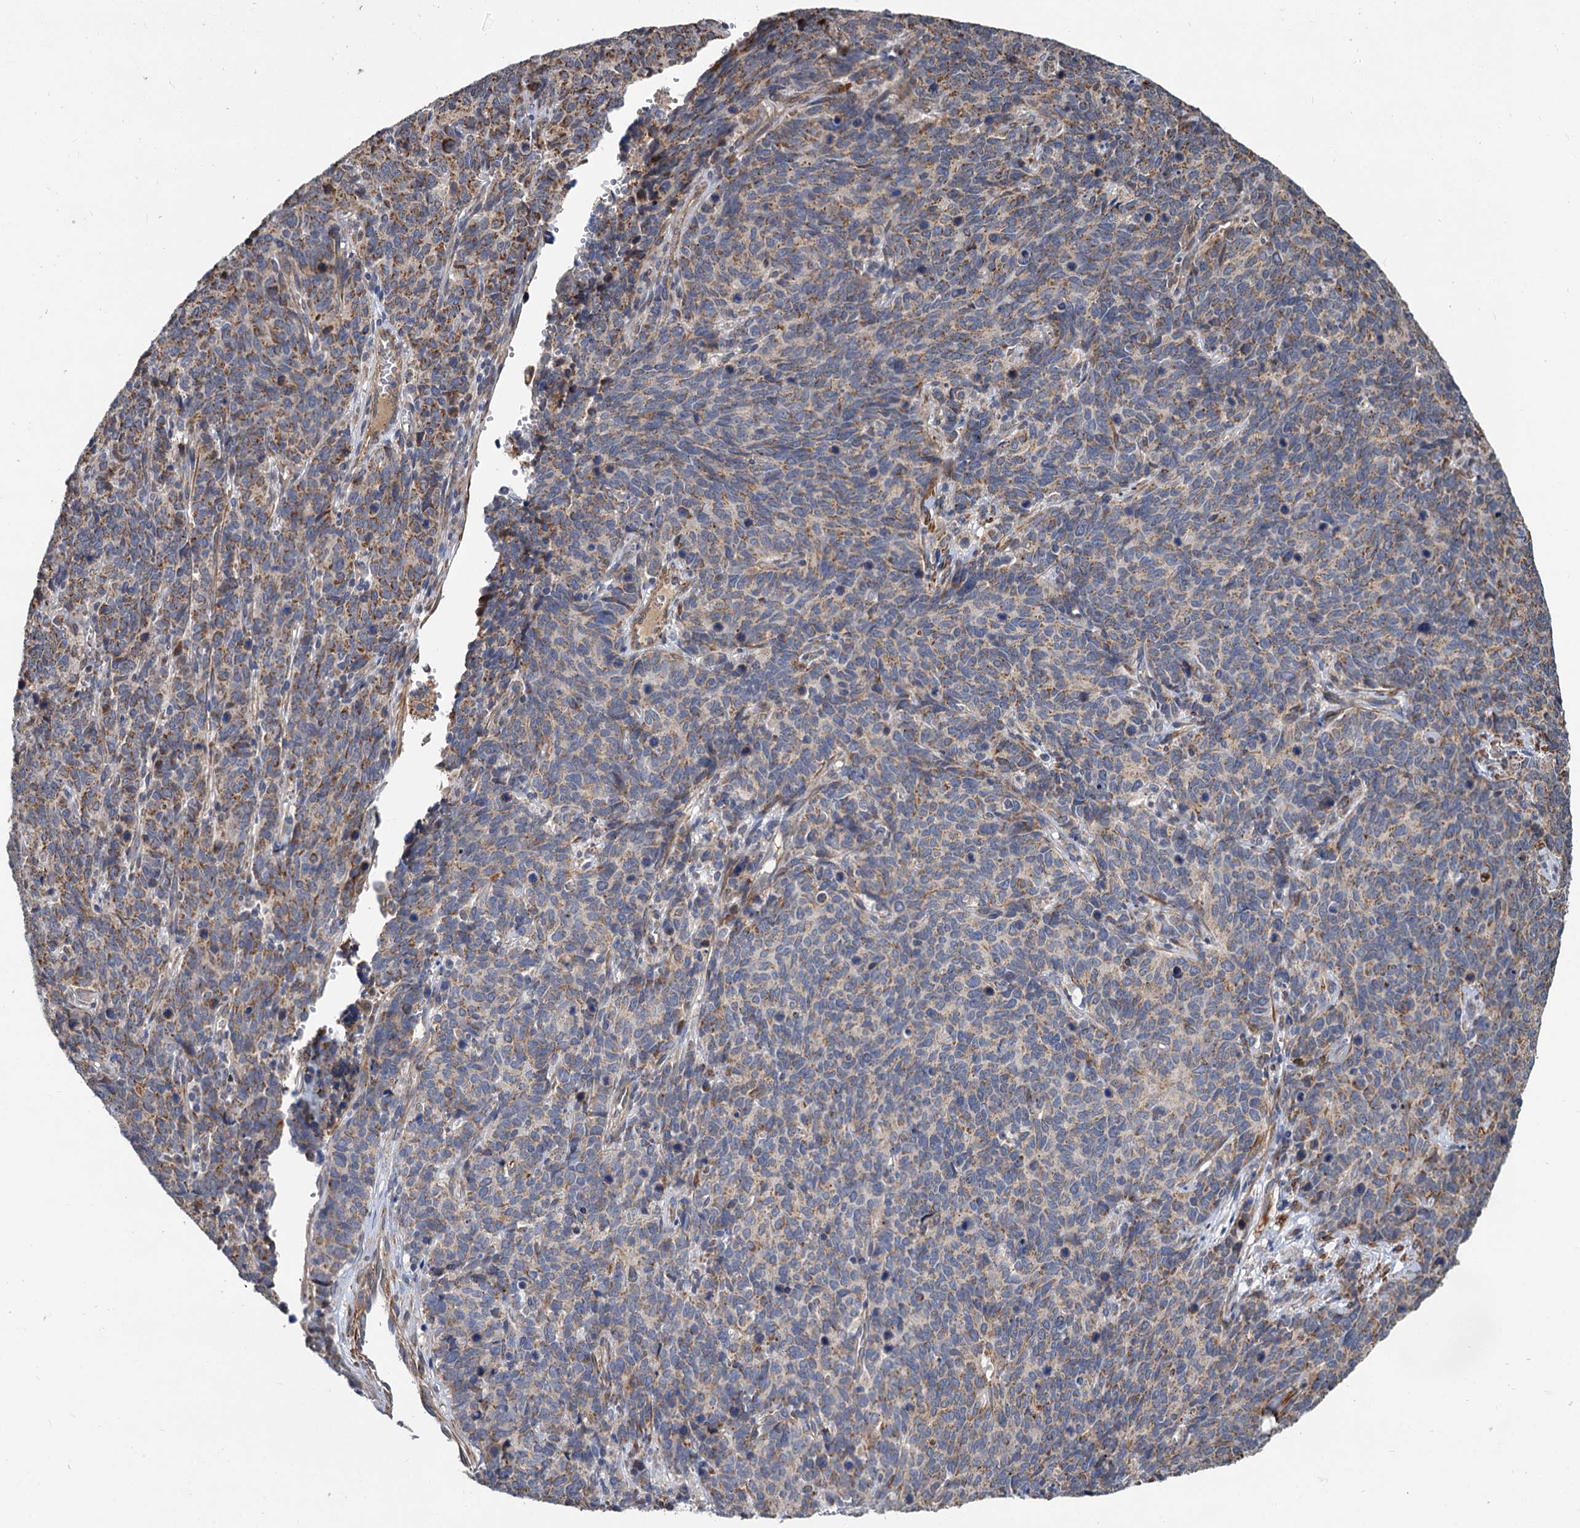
{"staining": {"intensity": "moderate", "quantity": "25%-75%", "location": "cytoplasmic/membranous"}, "tissue": "cervical cancer", "cell_type": "Tumor cells", "image_type": "cancer", "snomed": [{"axis": "morphology", "description": "Squamous cell carcinoma, NOS"}, {"axis": "topography", "description": "Cervix"}], "caption": "Cervical squamous cell carcinoma tissue demonstrates moderate cytoplasmic/membranous staining in approximately 25%-75% of tumor cells, visualized by immunohistochemistry.", "gene": "ALKBH7", "patient": {"sex": "female", "age": 60}}